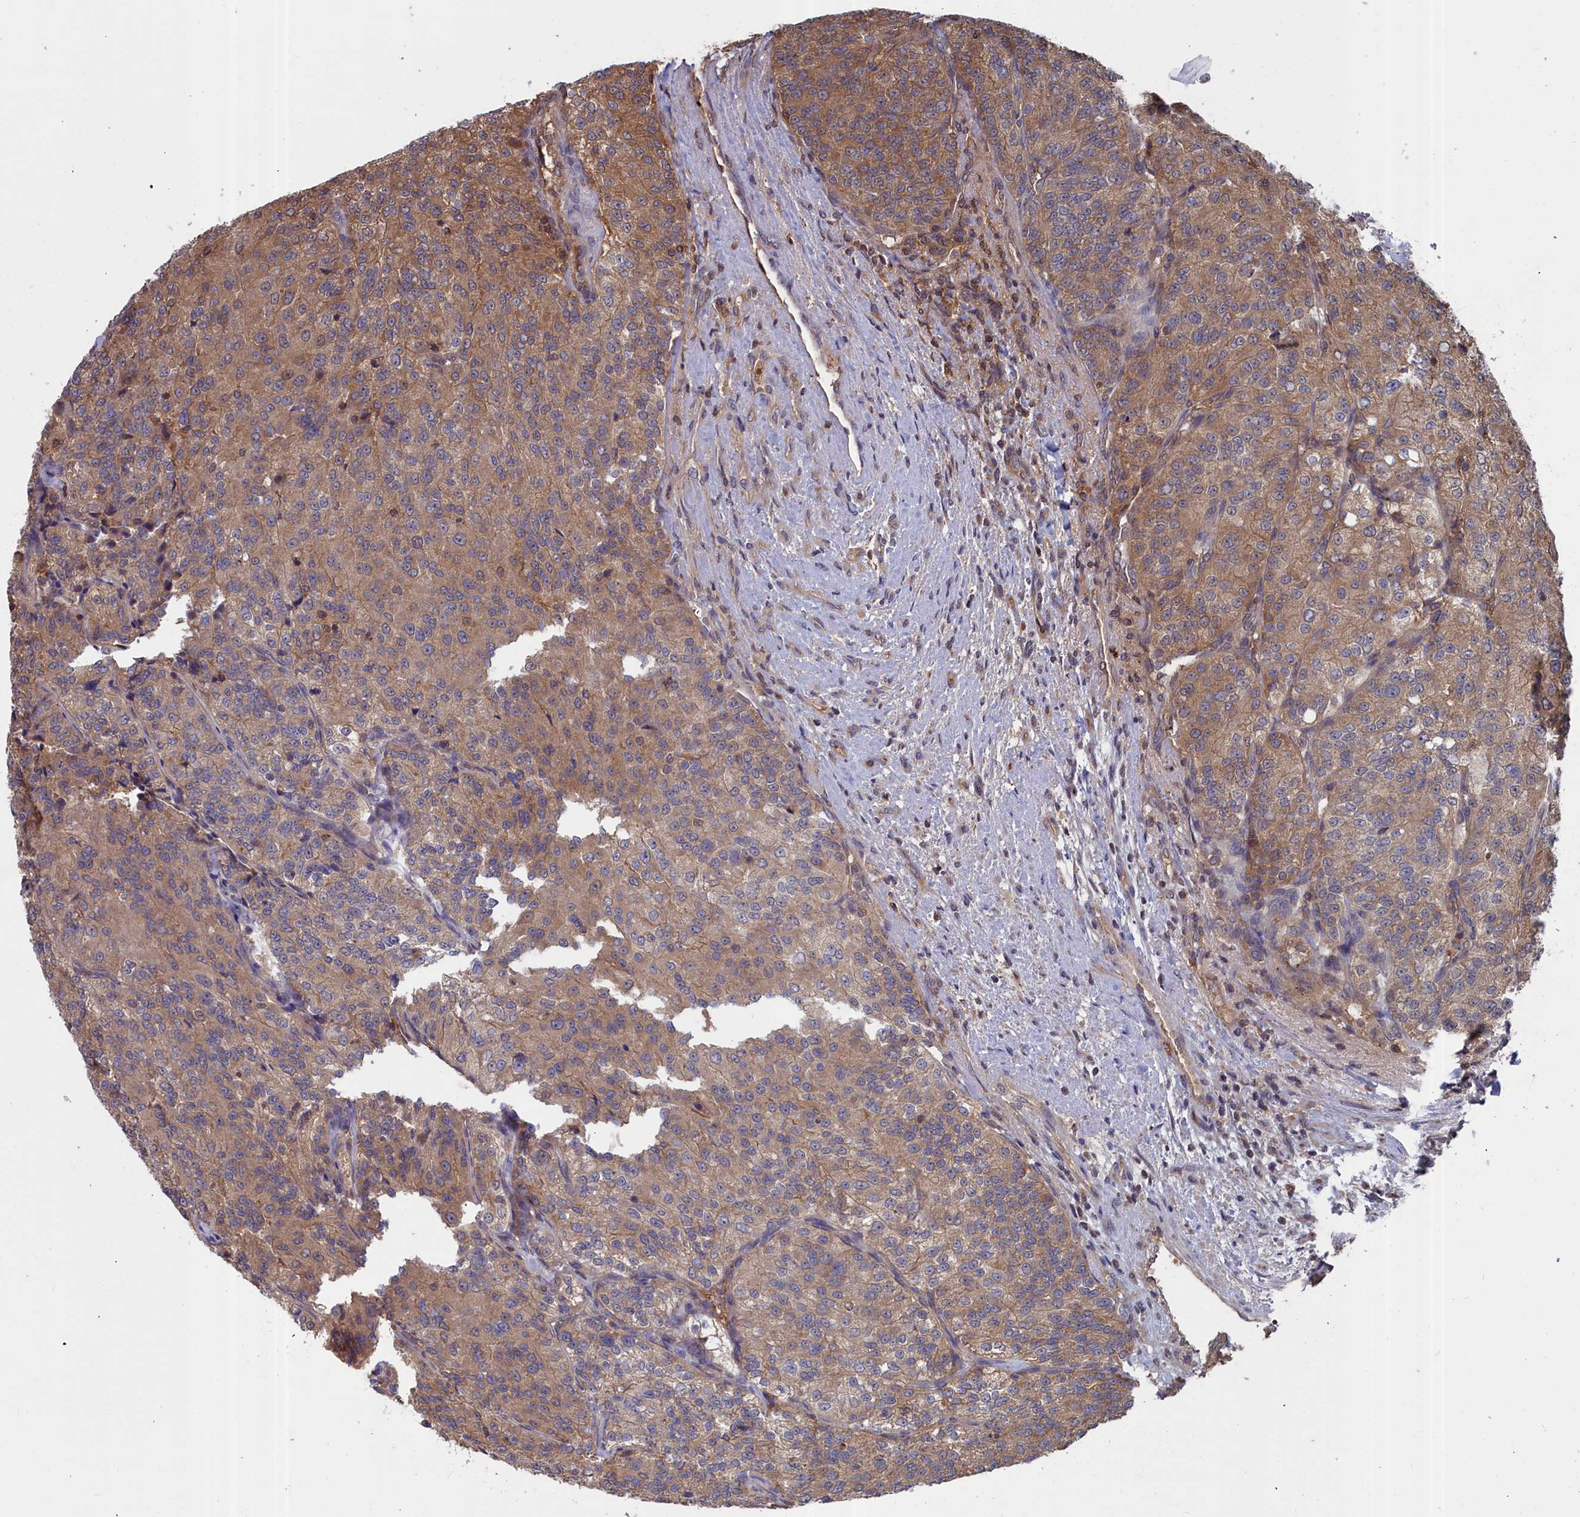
{"staining": {"intensity": "moderate", "quantity": ">75%", "location": "cytoplasmic/membranous"}, "tissue": "renal cancer", "cell_type": "Tumor cells", "image_type": "cancer", "snomed": [{"axis": "morphology", "description": "Adenocarcinoma, NOS"}, {"axis": "topography", "description": "Kidney"}], "caption": "Moderate cytoplasmic/membranous positivity is seen in approximately >75% of tumor cells in adenocarcinoma (renal).", "gene": "GFRA2", "patient": {"sex": "female", "age": 63}}